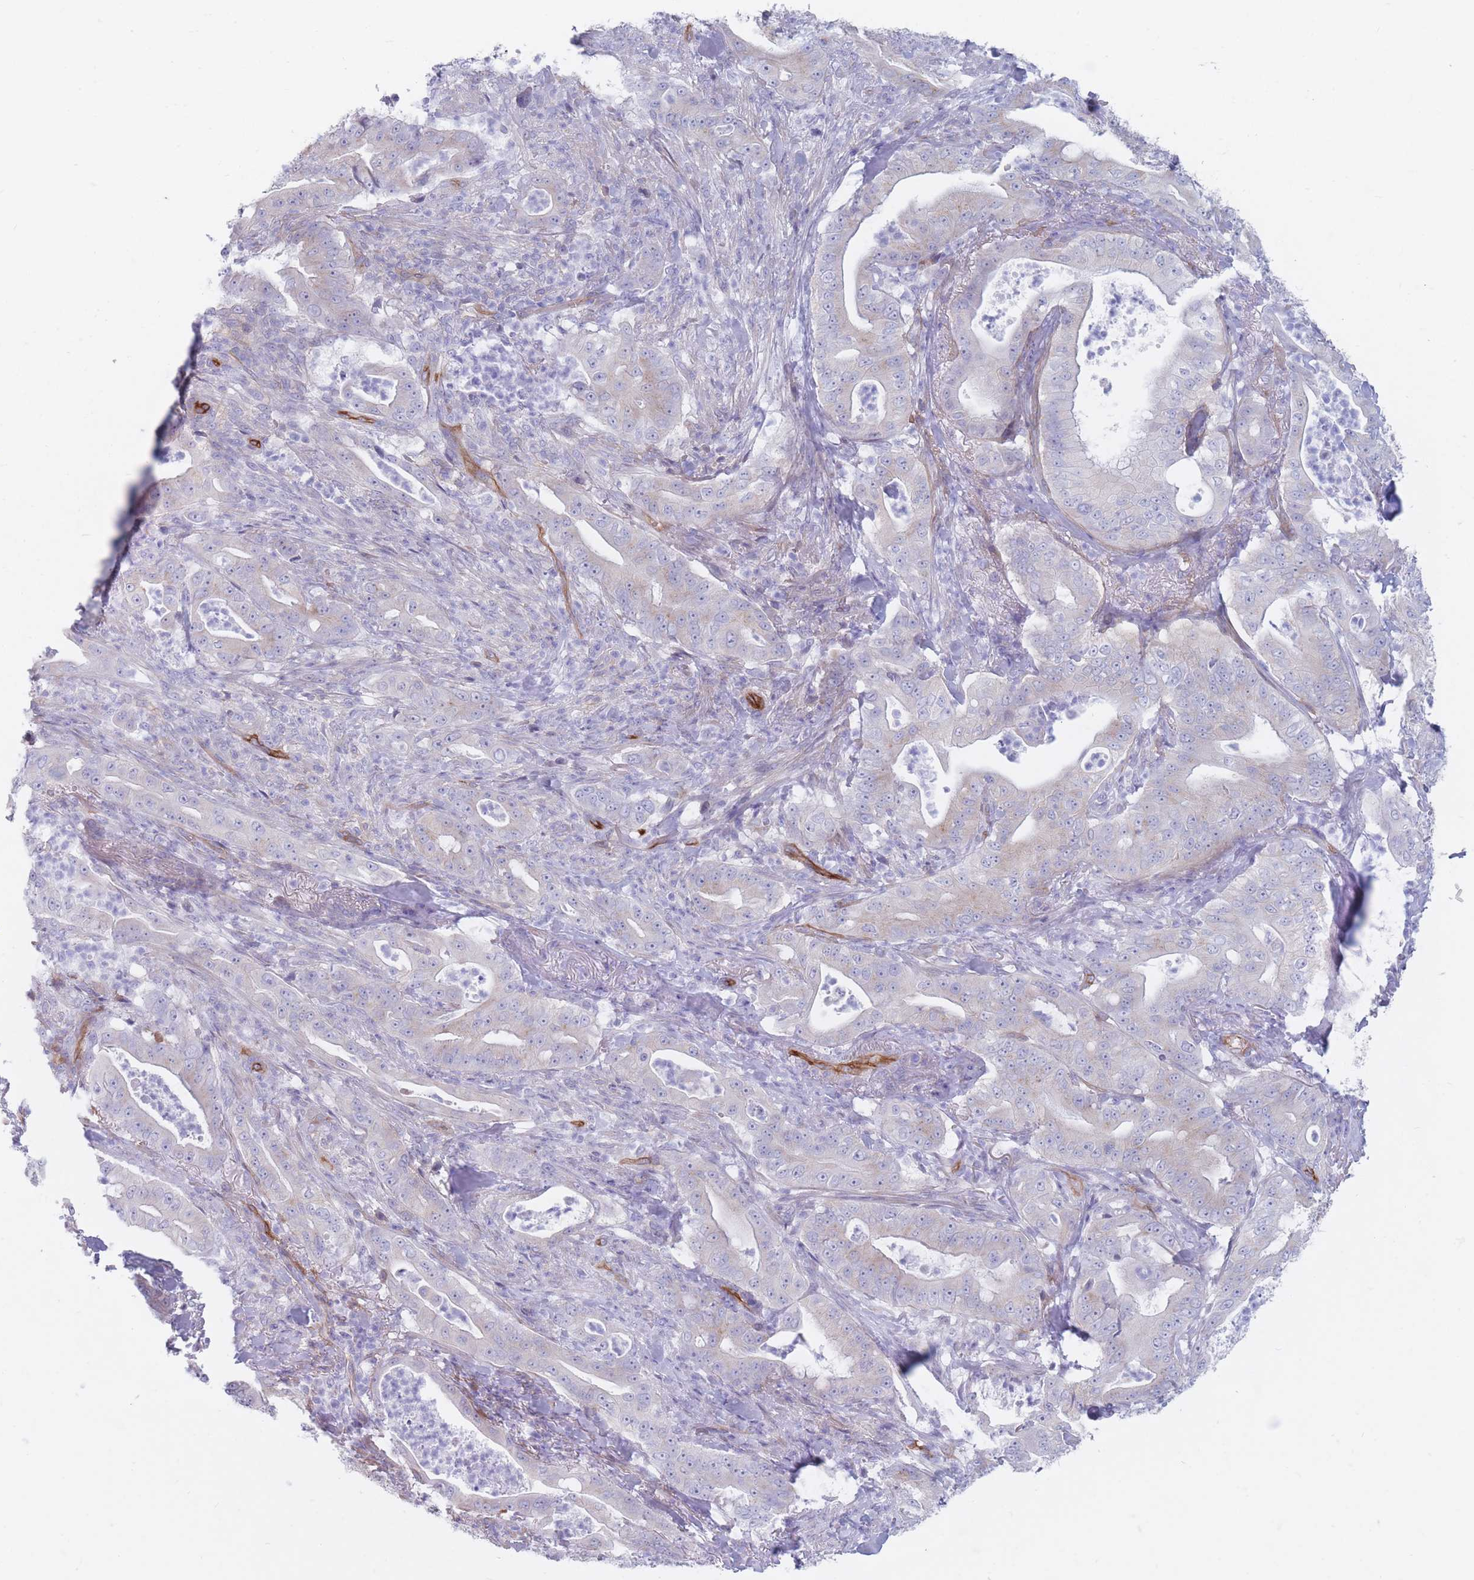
{"staining": {"intensity": "weak", "quantity": "<25%", "location": "cytoplasmic/membranous"}, "tissue": "pancreatic cancer", "cell_type": "Tumor cells", "image_type": "cancer", "snomed": [{"axis": "morphology", "description": "Adenocarcinoma, NOS"}, {"axis": "topography", "description": "Pancreas"}], "caption": "Human adenocarcinoma (pancreatic) stained for a protein using IHC demonstrates no positivity in tumor cells.", "gene": "PLPP1", "patient": {"sex": "male", "age": 71}}